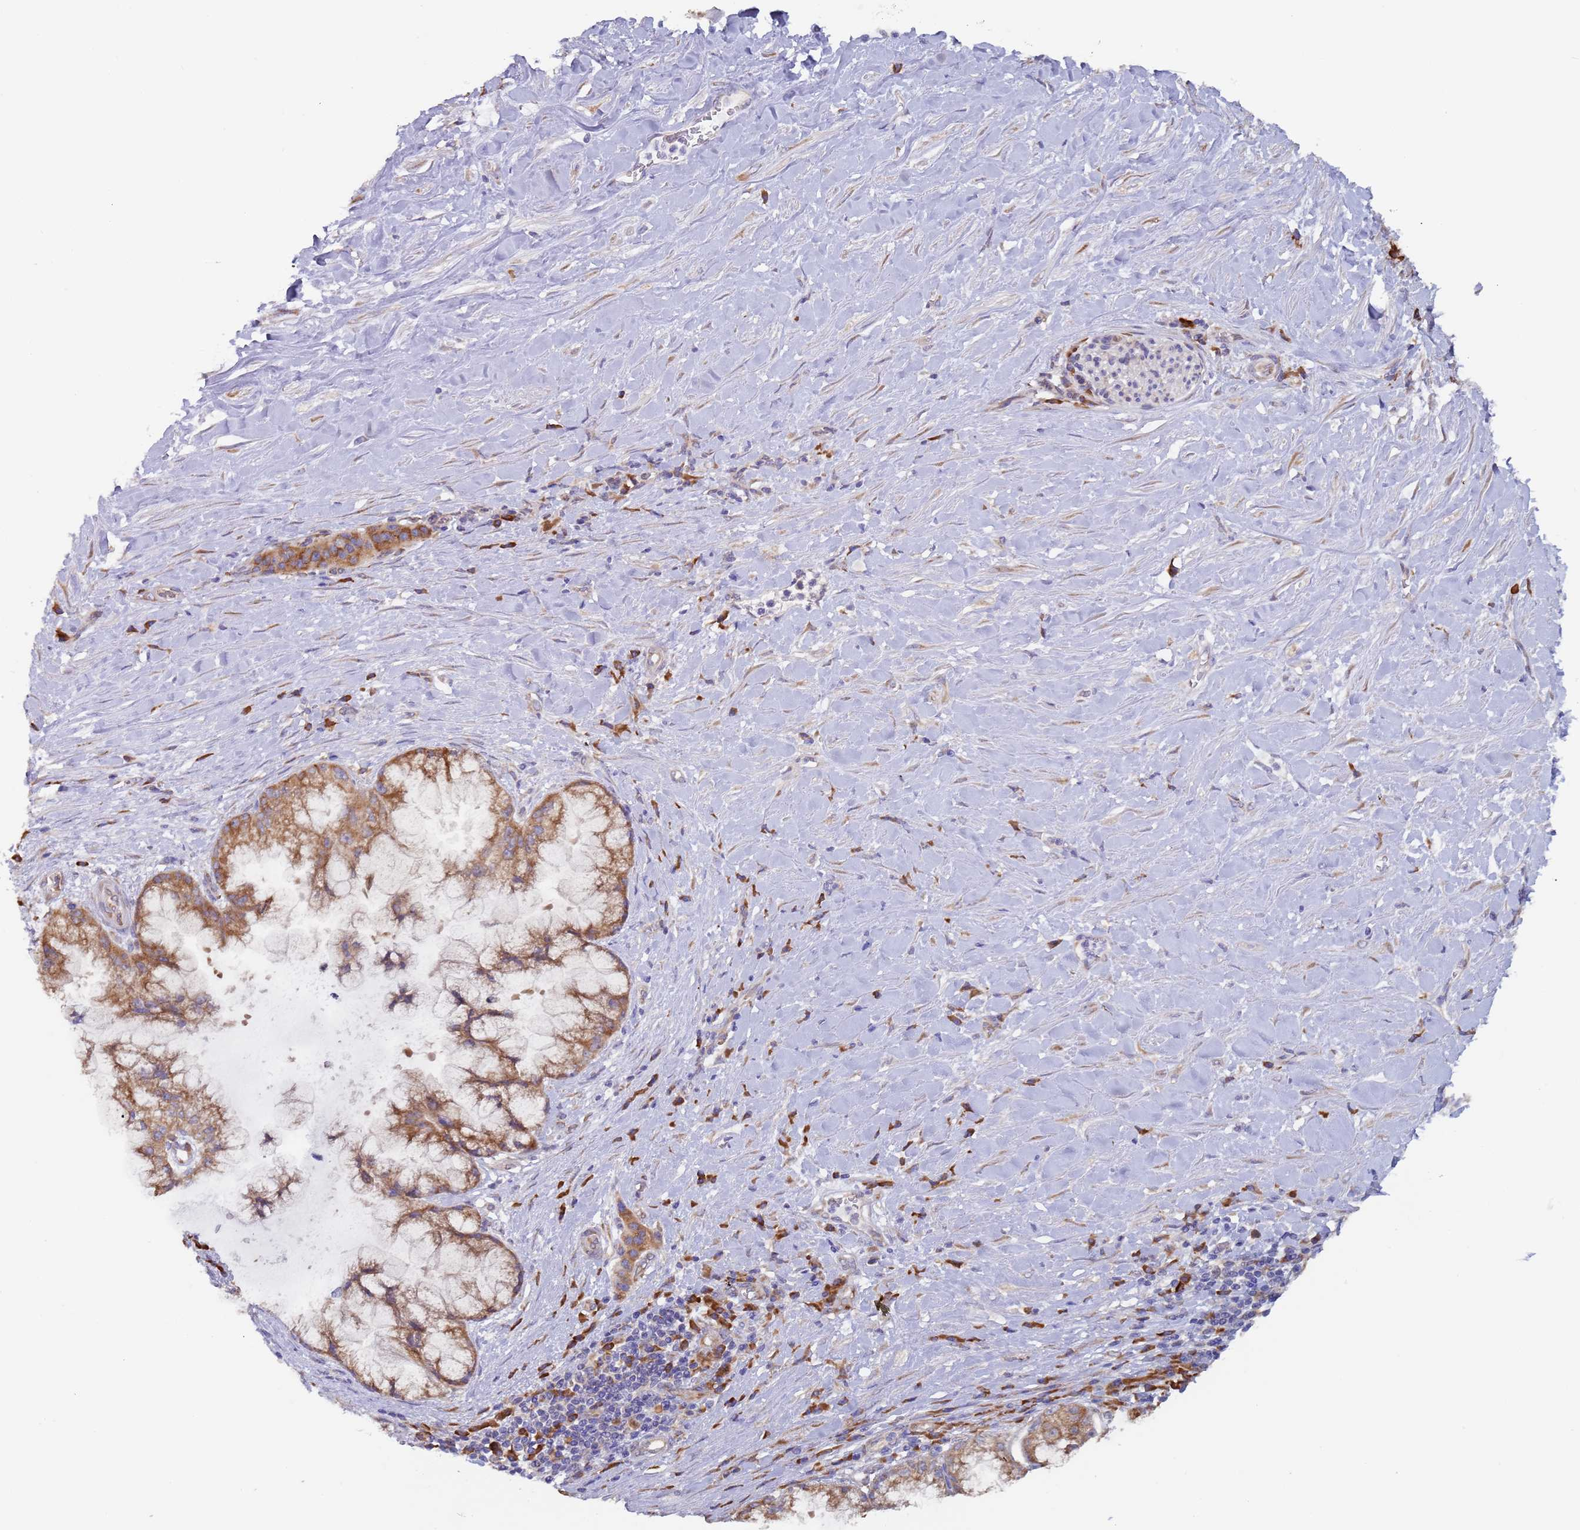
{"staining": {"intensity": "moderate", "quantity": "25%-75%", "location": "cytoplasmic/membranous"}, "tissue": "pancreatic cancer", "cell_type": "Tumor cells", "image_type": "cancer", "snomed": [{"axis": "morphology", "description": "Adenocarcinoma, NOS"}, {"axis": "topography", "description": "Pancreas"}], "caption": "This image displays IHC staining of human pancreatic cancer, with medium moderate cytoplasmic/membranous positivity in about 25%-75% of tumor cells.", "gene": "ZNF844", "patient": {"sex": "male", "age": 73}}